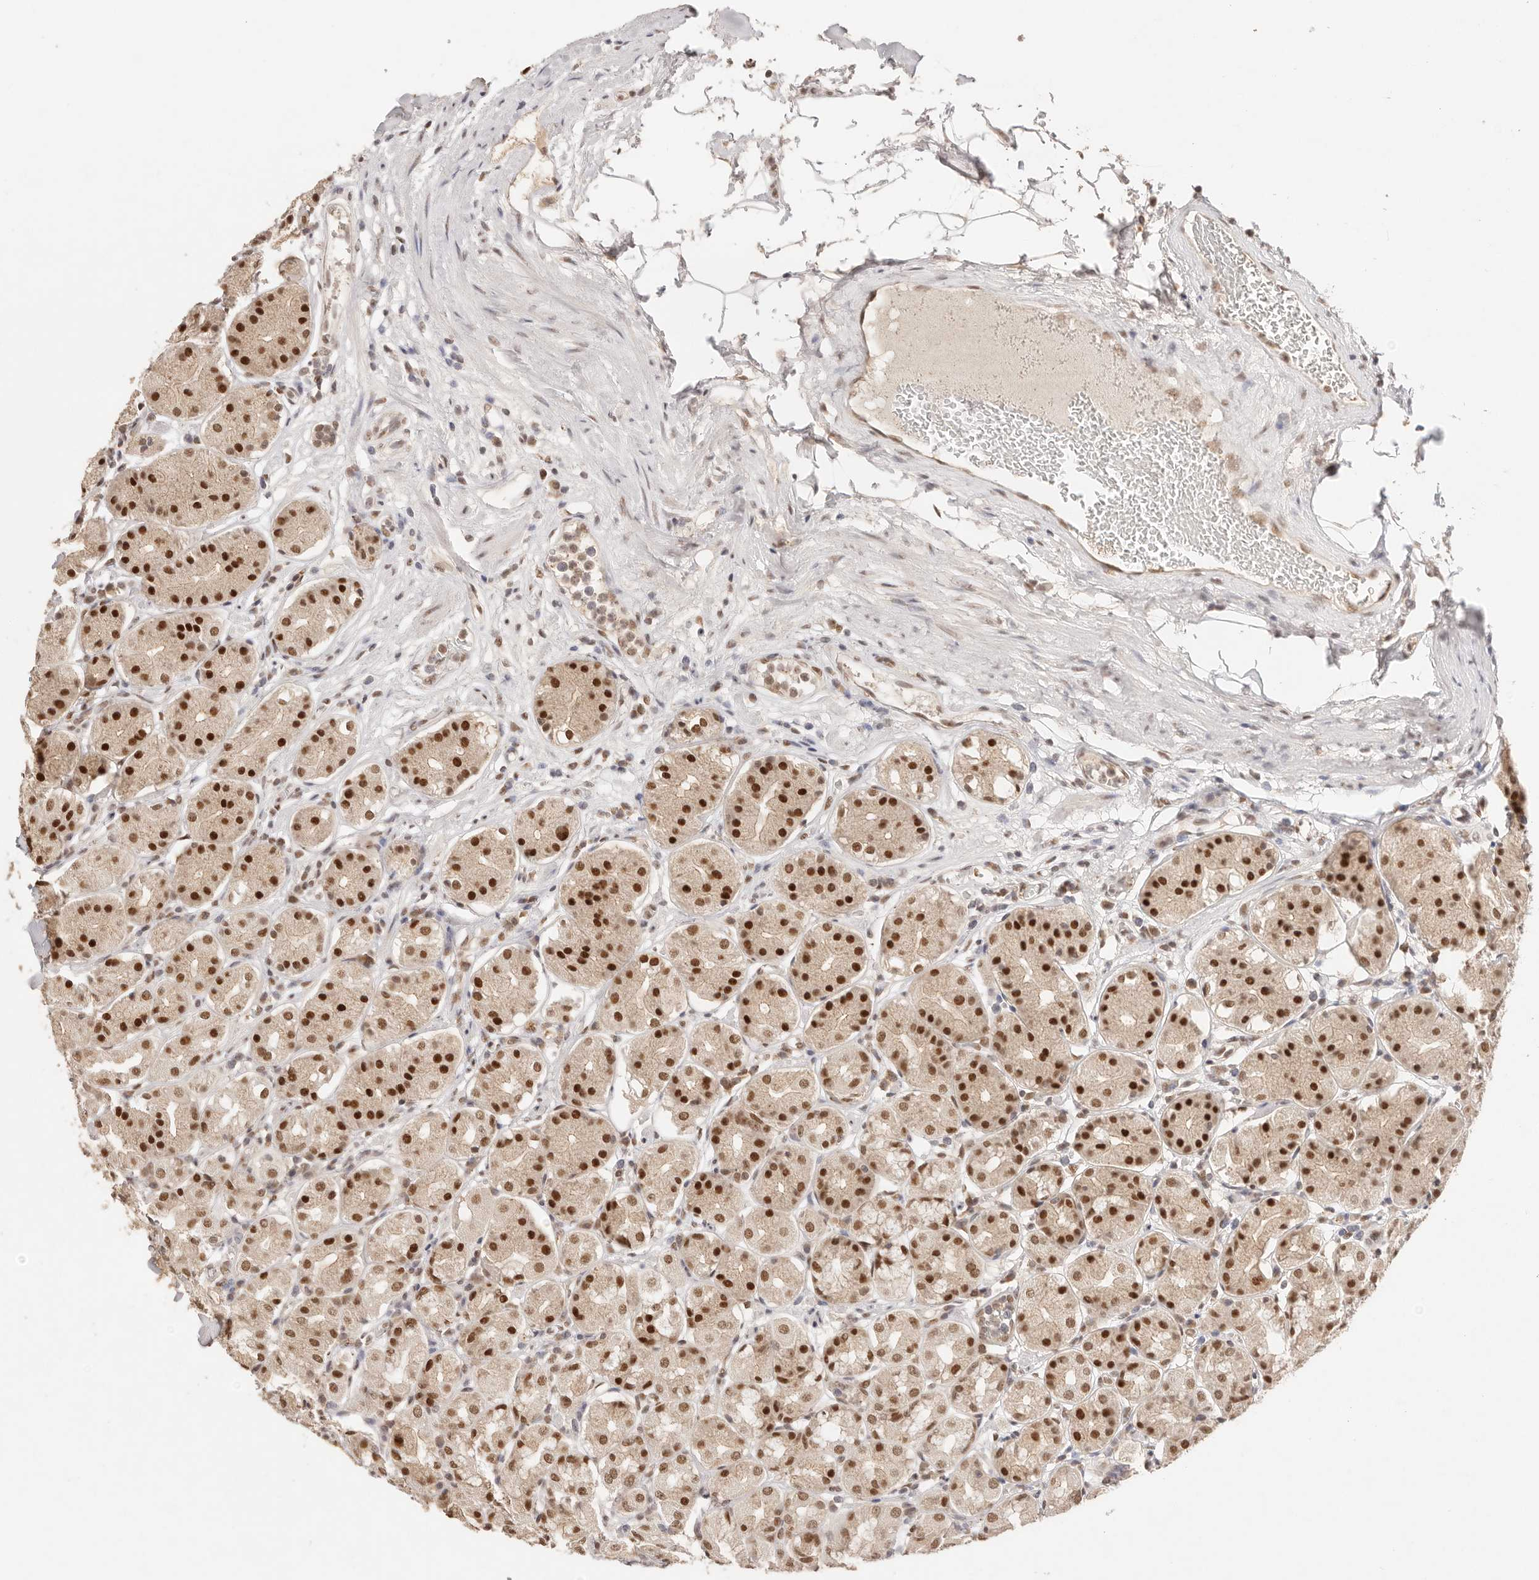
{"staining": {"intensity": "strong", "quantity": ">75%", "location": "nuclear"}, "tissue": "stomach", "cell_type": "Glandular cells", "image_type": "normal", "snomed": [{"axis": "morphology", "description": "Normal tissue, NOS"}, {"axis": "topography", "description": "Stomach"}, {"axis": "topography", "description": "Stomach, lower"}], "caption": "A brown stain labels strong nuclear positivity of a protein in glandular cells of normal human stomach.", "gene": "RFC3", "patient": {"sex": "female", "age": 56}}